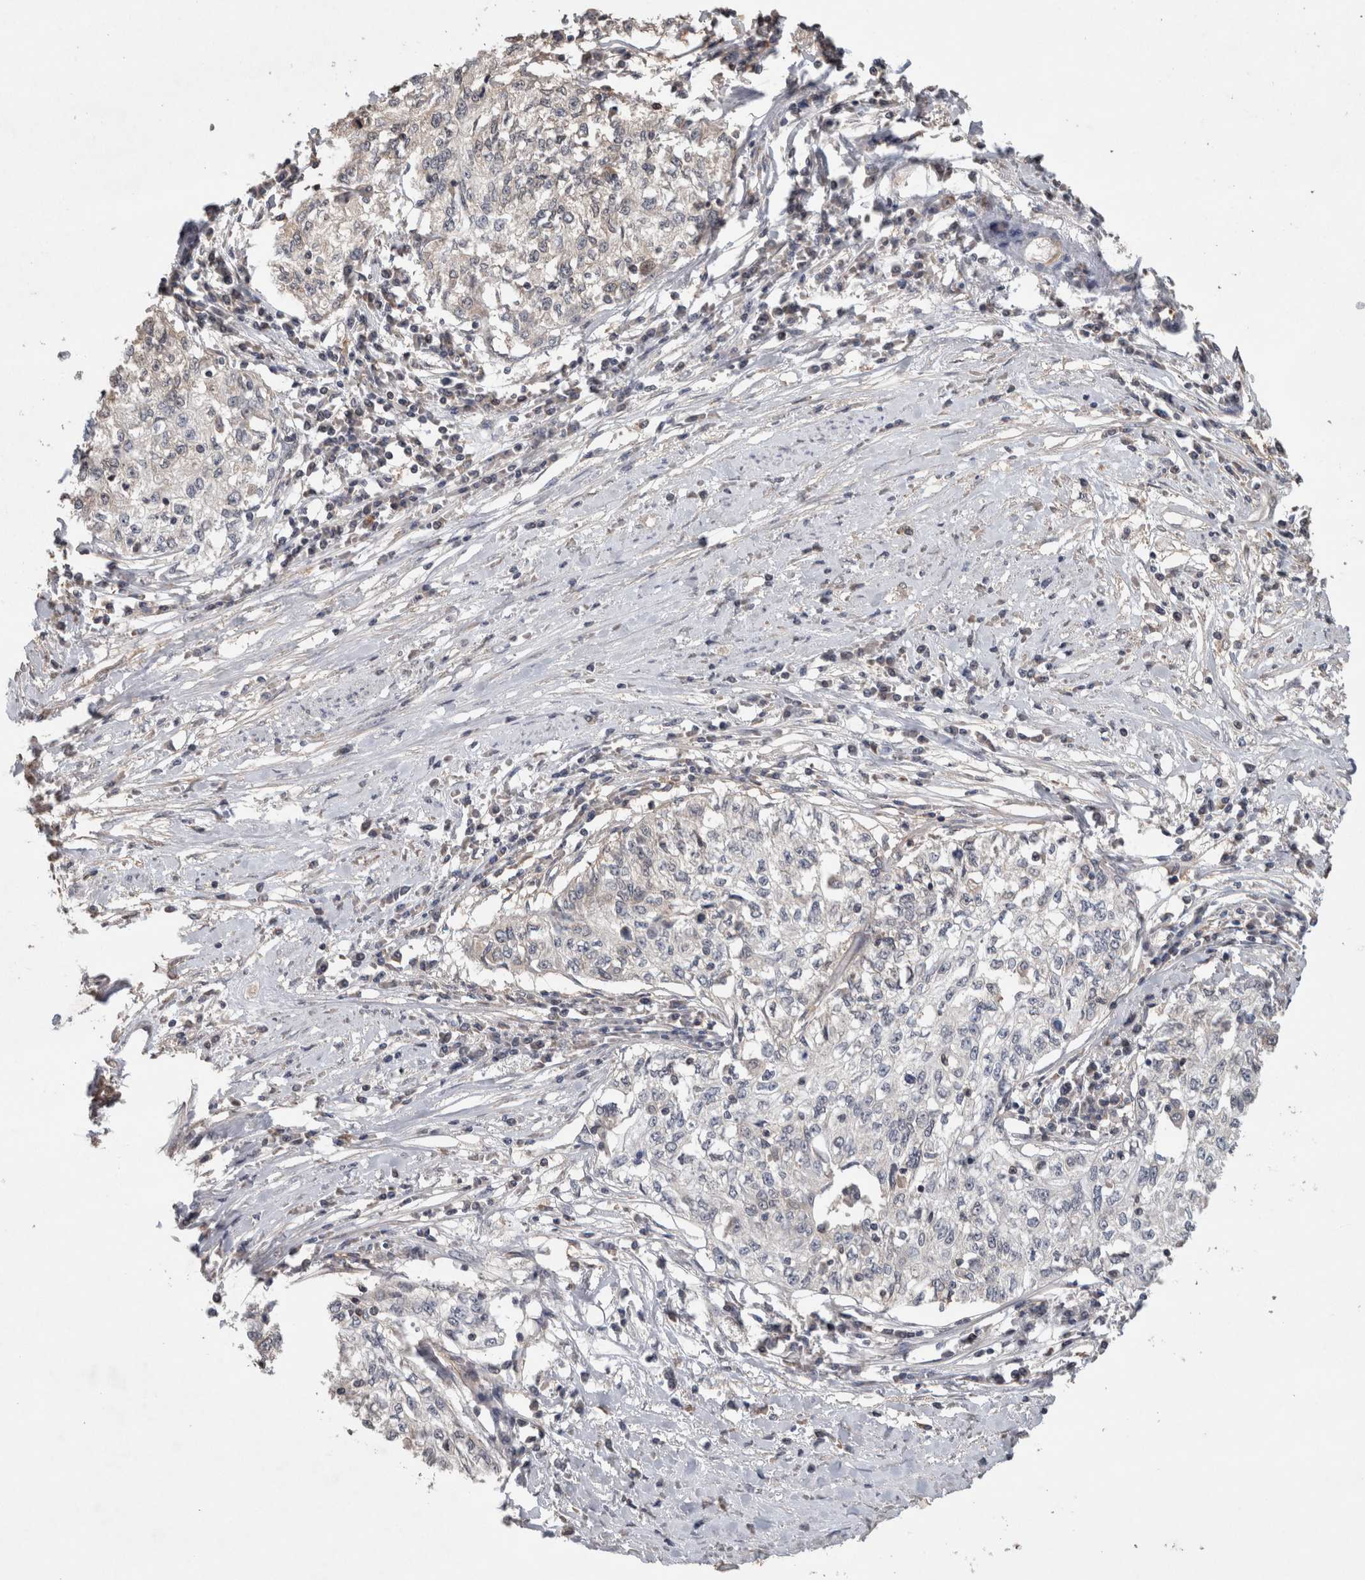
{"staining": {"intensity": "negative", "quantity": "none", "location": "none"}, "tissue": "cervical cancer", "cell_type": "Tumor cells", "image_type": "cancer", "snomed": [{"axis": "morphology", "description": "Squamous cell carcinoma, NOS"}, {"axis": "topography", "description": "Cervix"}], "caption": "DAB (3,3'-diaminobenzidine) immunohistochemical staining of cervical cancer (squamous cell carcinoma) exhibits no significant staining in tumor cells.", "gene": "TRIM5", "patient": {"sex": "female", "age": 57}}